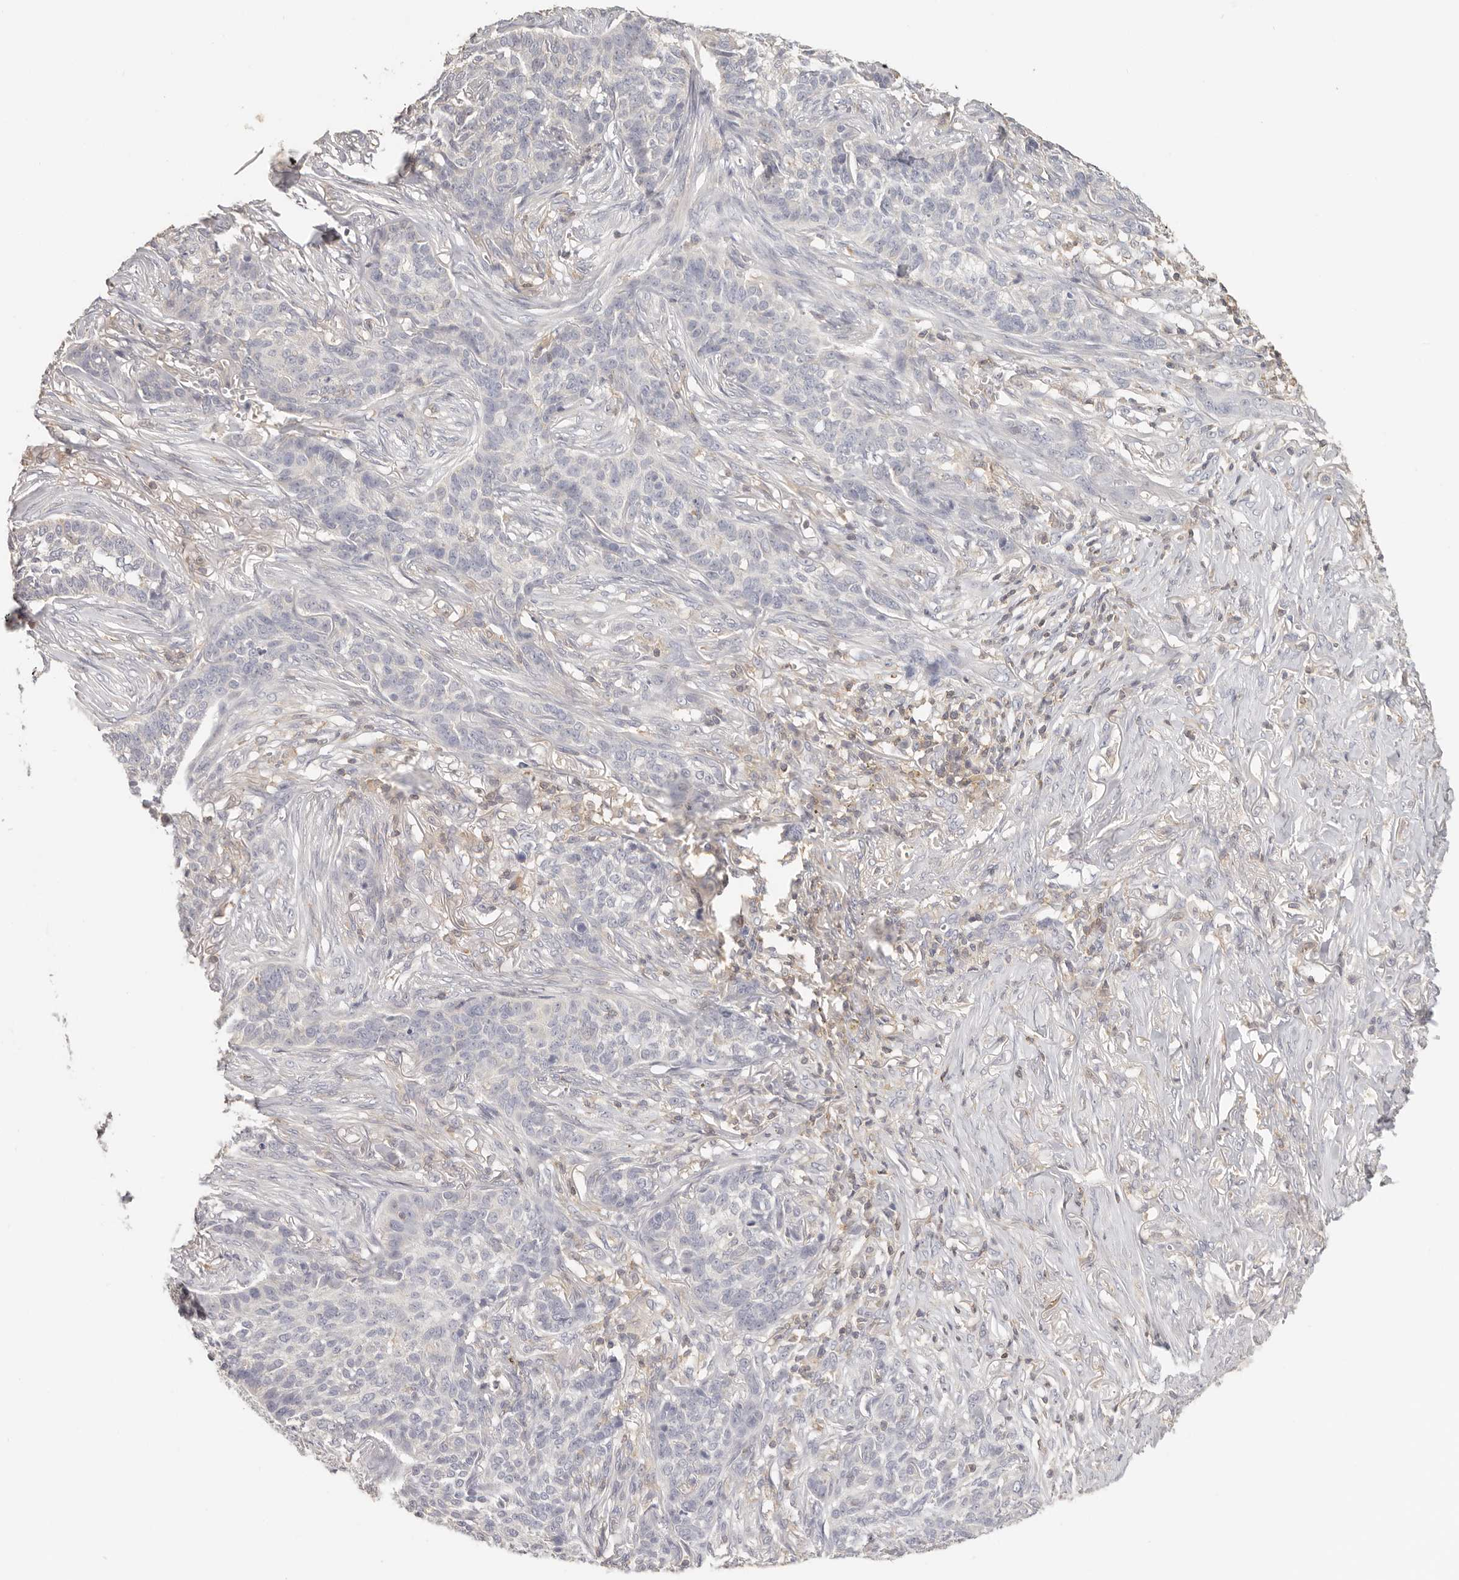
{"staining": {"intensity": "negative", "quantity": "none", "location": "none"}, "tissue": "skin cancer", "cell_type": "Tumor cells", "image_type": "cancer", "snomed": [{"axis": "morphology", "description": "Basal cell carcinoma"}, {"axis": "topography", "description": "Skin"}], "caption": "This is an immunohistochemistry (IHC) histopathology image of human basal cell carcinoma (skin). There is no positivity in tumor cells.", "gene": "CSK", "patient": {"sex": "male", "age": 85}}